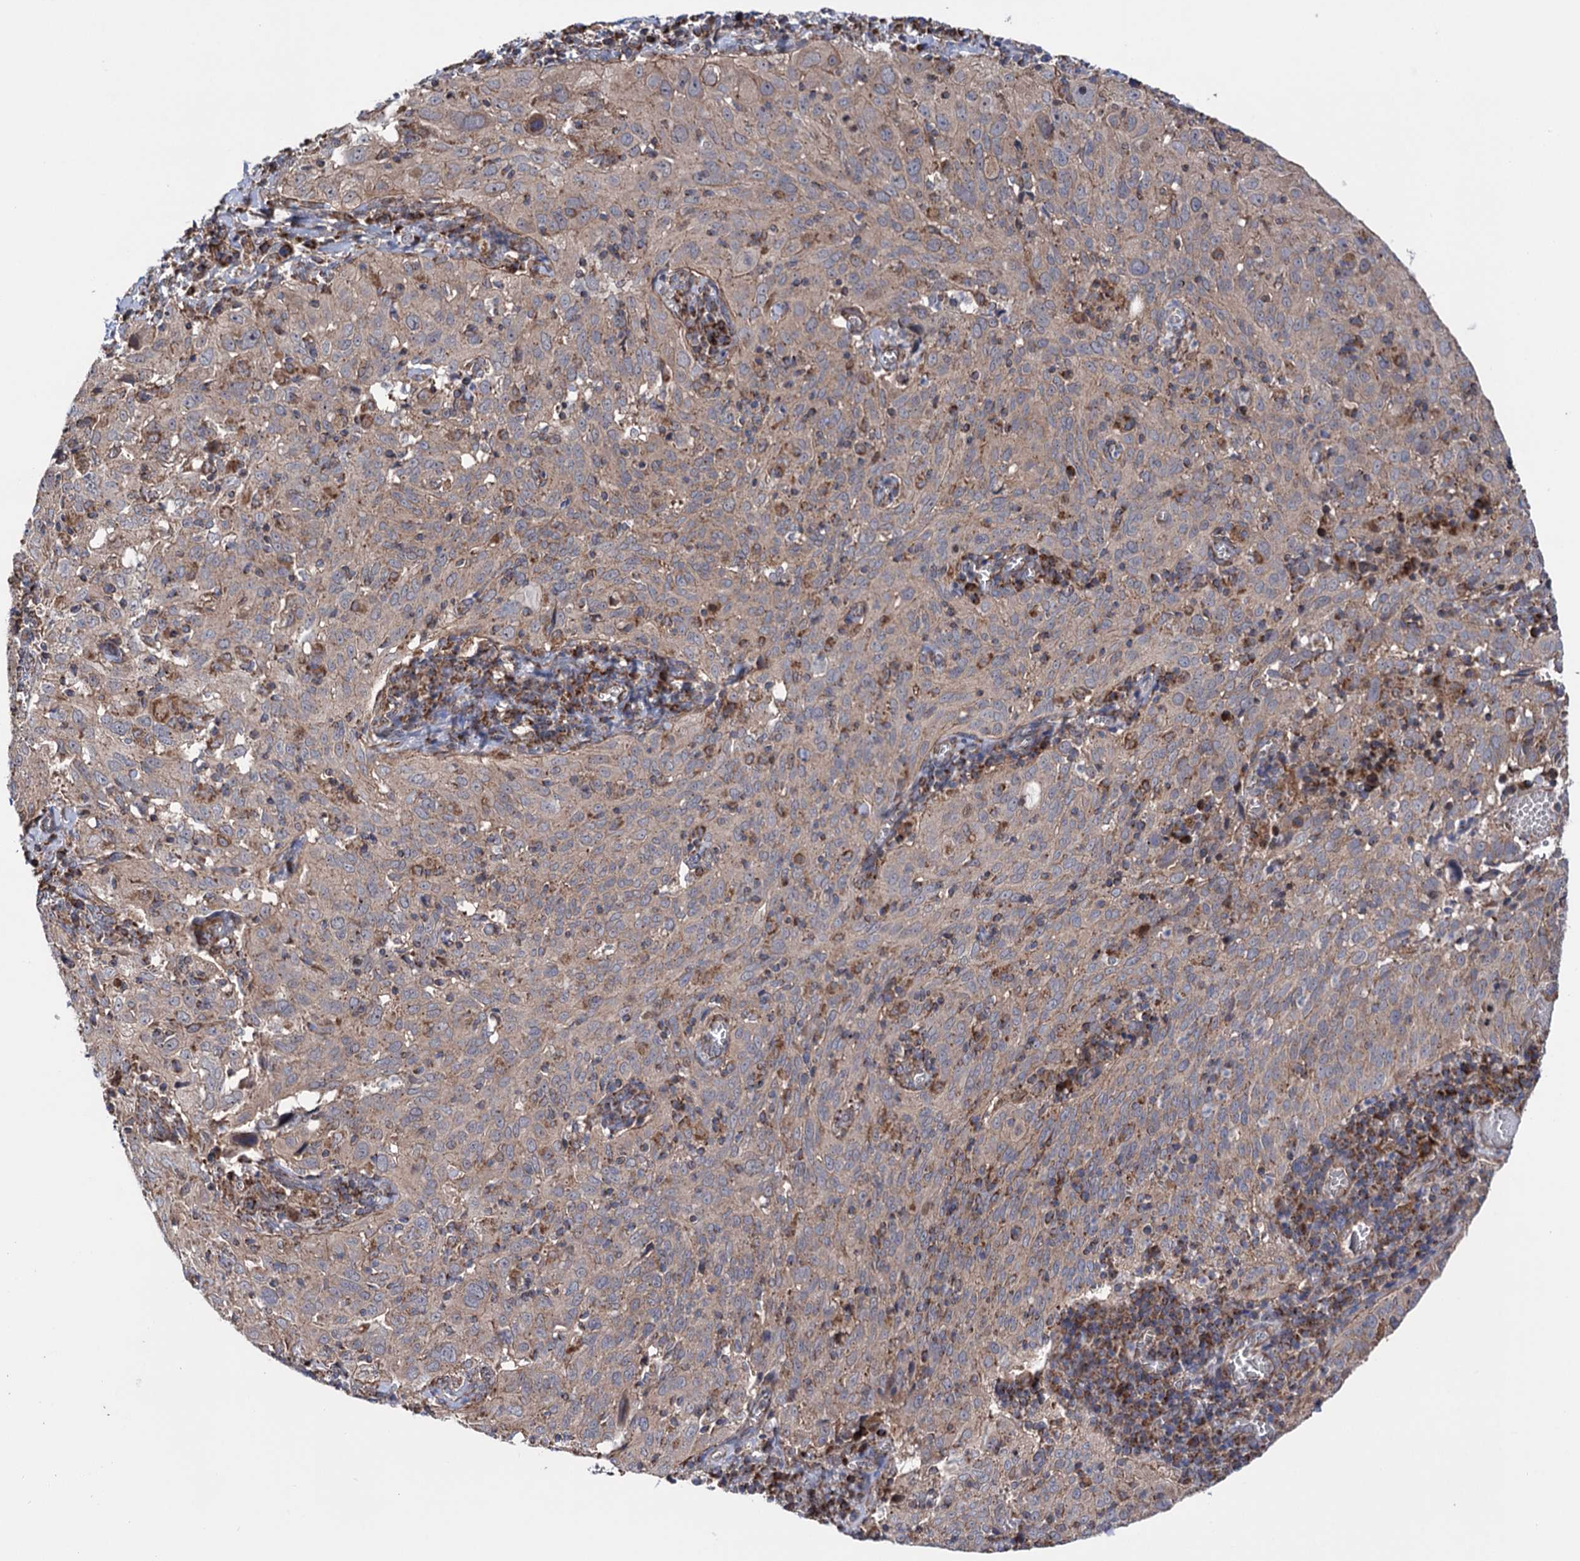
{"staining": {"intensity": "weak", "quantity": ">75%", "location": "cytoplasmic/membranous"}, "tissue": "cervical cancer", "cell_type": "Tumor cells", "image_type": "cancer", "snomed": [{"axis": "morphology", "description": "Squamous cell carcinoma, NOS"}, {"axis": "topography", "description": "Cervix"}], "caption": "Immunohistochemistry (IHC) photomicrograph of squamous cell carcinoma (cervical) stained for a protein (brown), which displays low levels of weak cytoplasmic/membranous expression in about >75% of tumor cells.", "gene": "SUCLA2", "patient": {"sex": "female", "age": 31}}